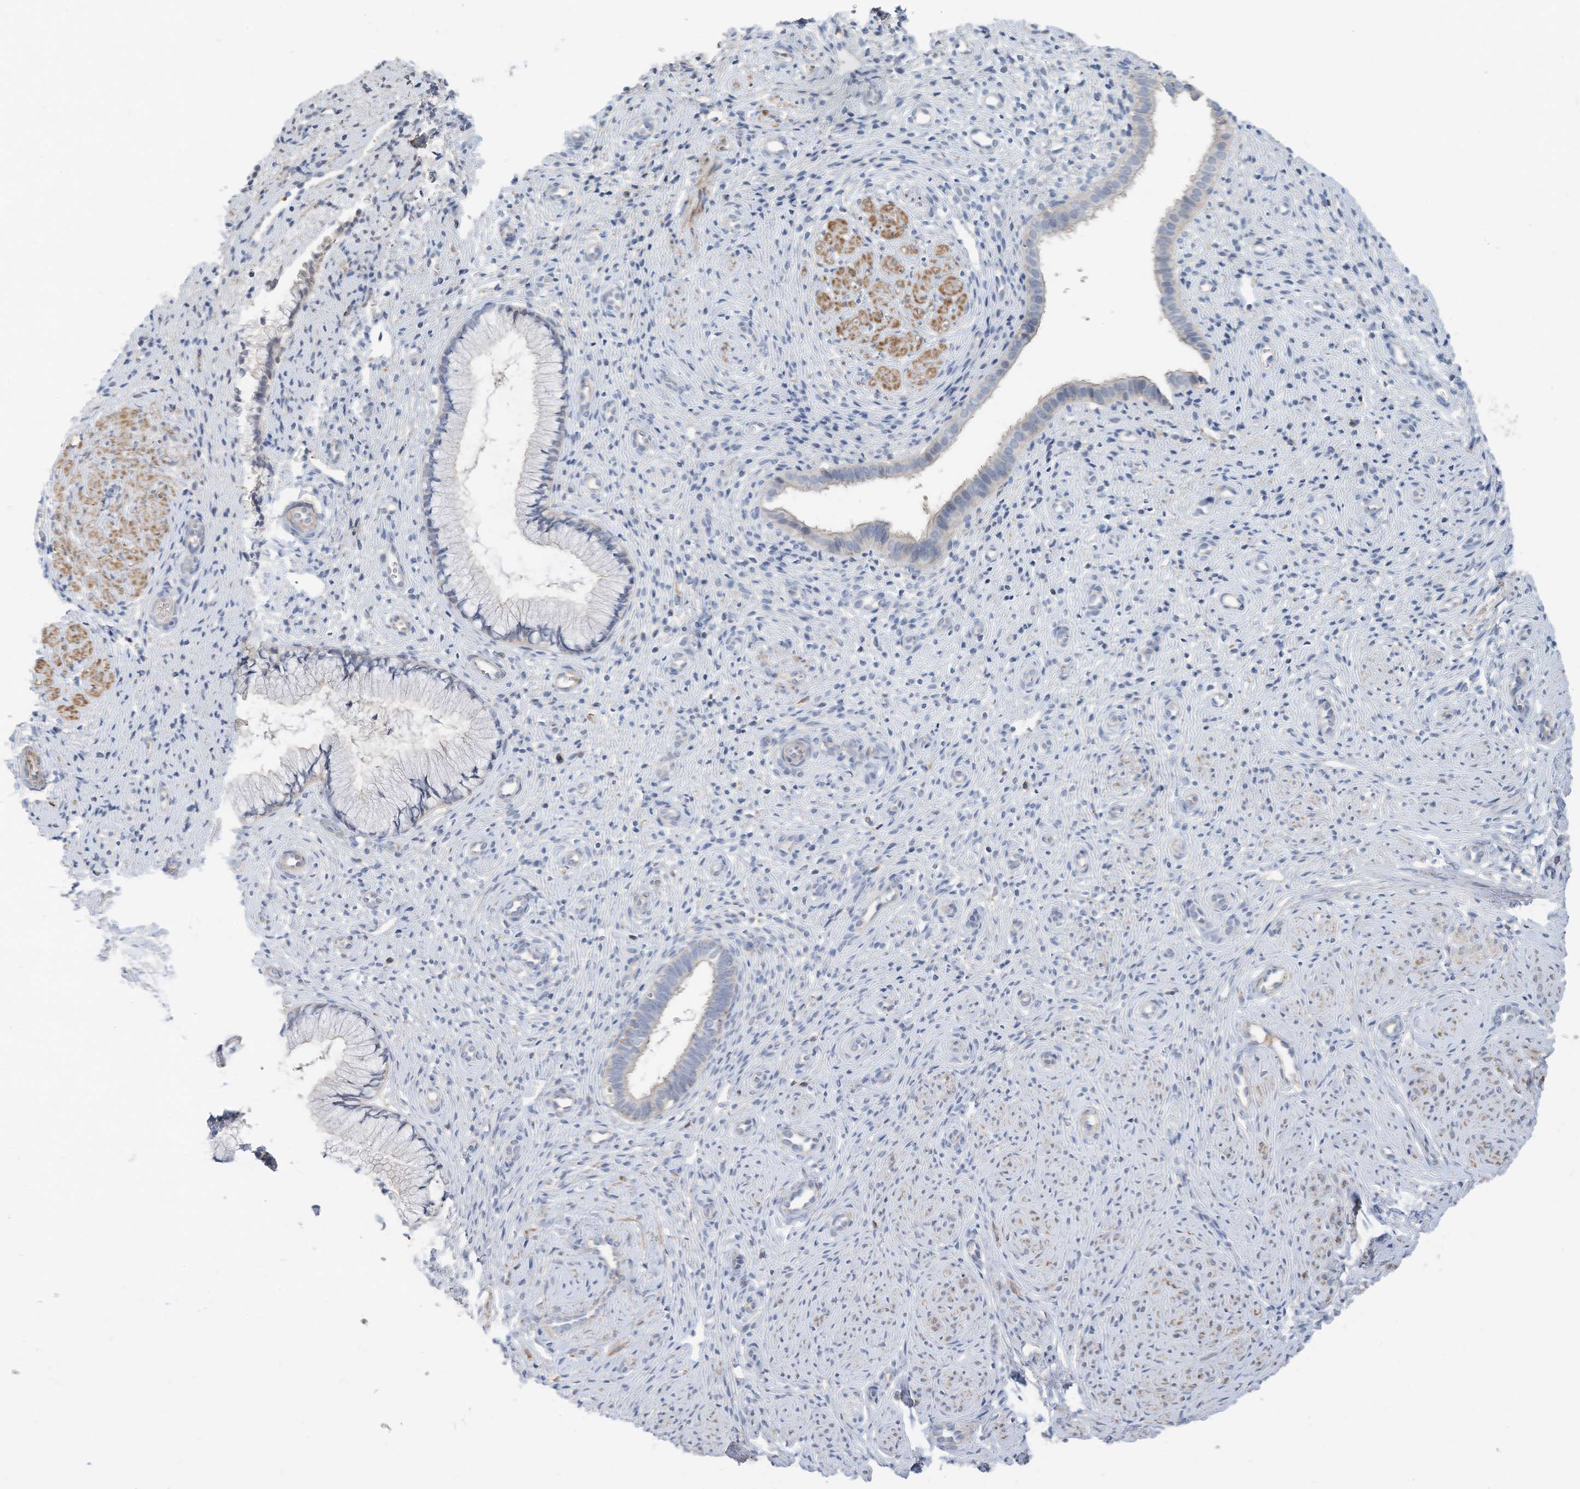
{"staining": {"intensity": "negative", "quantity": "none", "location": "none"}, "tissue": "cervix", "cell_type": "Glandular cells", "image_type": "normal", "snomed": [{"axis": "morphology", "description": "Normal tissue, NOS"}, {"axis": "topography", "description": "Cervix"}], "caption": "High magnification brightfield microscopy of benign cervix stained with DAB (brown) and counterstained with hematoxylin (blue): glandular cells show no significant staining. (DAB (3,3'-diaminobenzidine) immunohistochemistry (IHC) with hematoxylin counter stain).", "gene": "SLFN14", "patient": {"sex": "female", "age": 27}}